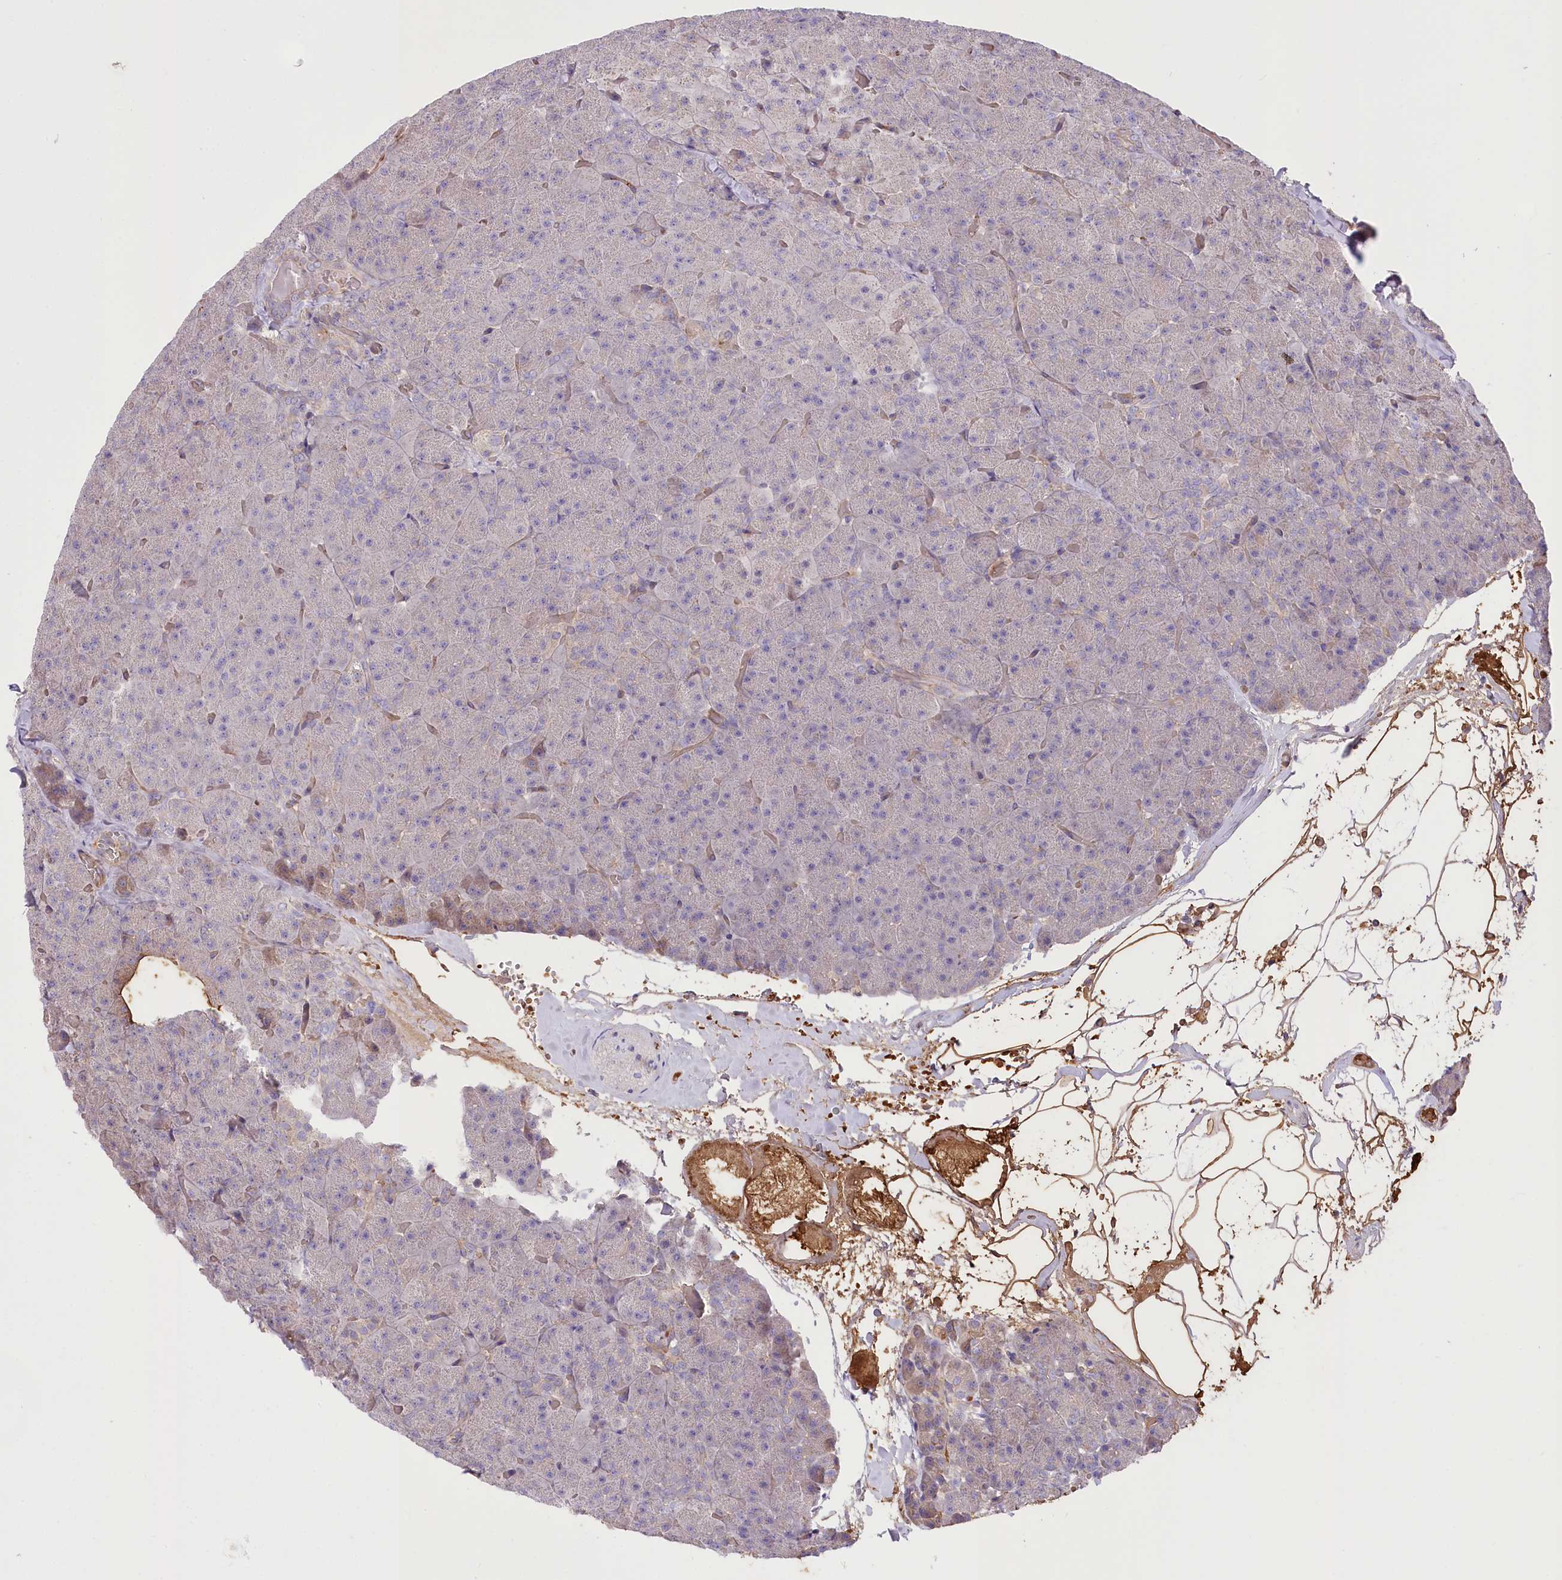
{"staining": {"intensity": "weak", "quantity": "<25%", "location": "cytoplasmic/membranous"}, "tissue": "pancreas", "cell_type": "Exocrine glandular cells", "image_type": "normal", "snomed": [{"axis": "morphology", "description": "Normal tissue, NOS"}, {"axis": "topography", "description": "Pancreas"}], "caption": "An immunohistochemistry (IHC) photomicrograph of normal pancreas is shown. There is no staining in exocrine glandular cells of pancreas. (Stains: DAB (3,3'-diaminobenzidine) immunohistochemistry with hematoxylin counter stain, Microscopy: brightfield microscopy at high magnification).", "gene": "TRUB1", "patient": {"sex": "male", "age": 36}}